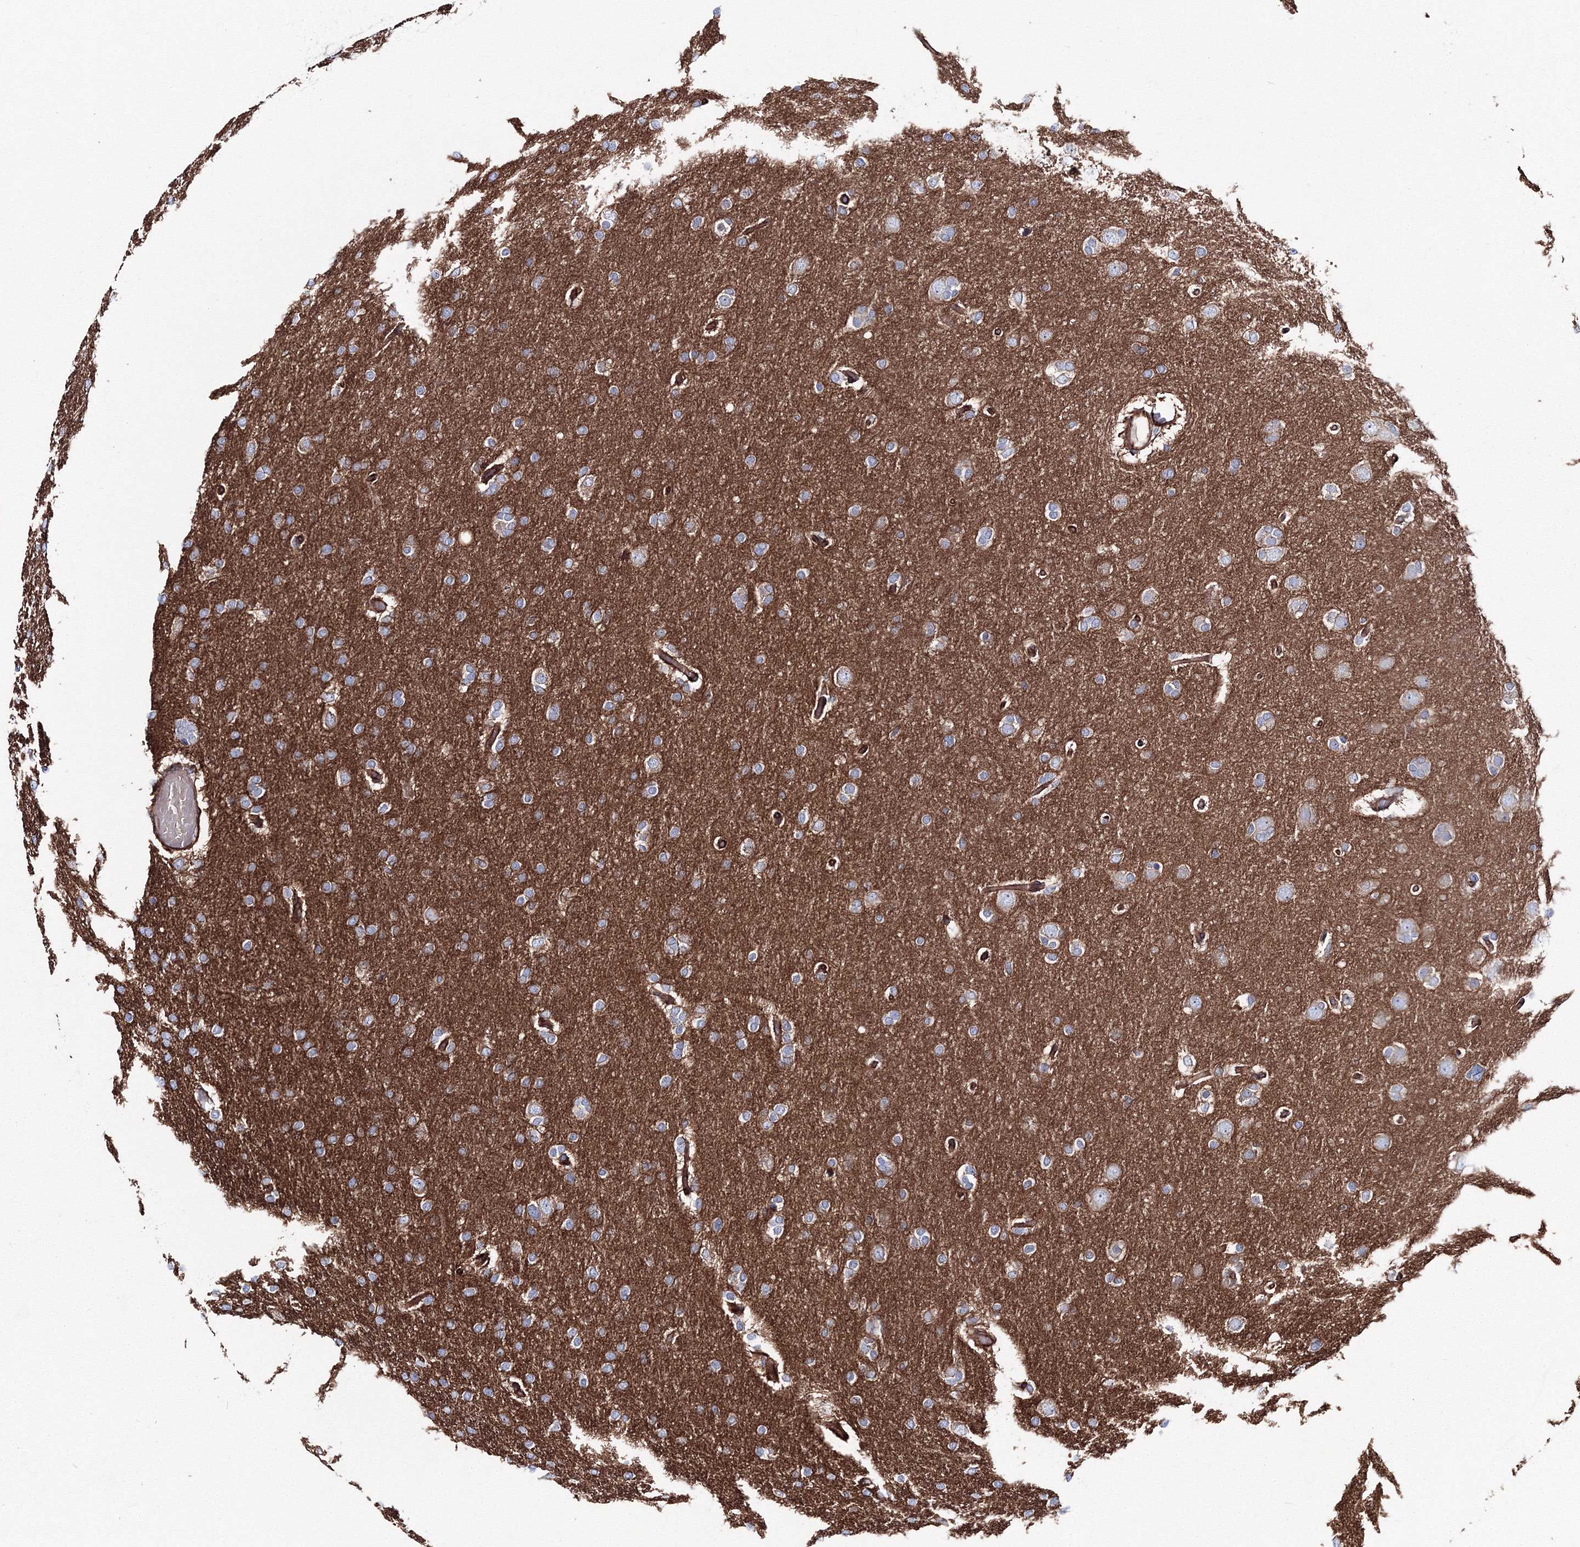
{"staining": {"intensity": "moderate", "quantity": "25%-75%", "location": "cytoplasmic/membranous"}, "tissue": "glioma", "cell_type": "Tumor cells", "image_type": "cancer", "snomed": [{"axis": "morphology", "description": "Glioma, malignant, High grade"}, {"axis": "topography", "description": "Cerebral cortex"}], "caption": "Immunohistochemical staining of human malignant high-grade glioma exhibits medium levels of moderate cytoplasmic/membranous staining in about 25%-75% of tumor cells.", "gene": "ANKRD37", "patient": {"sex": "female", "age": 36}}